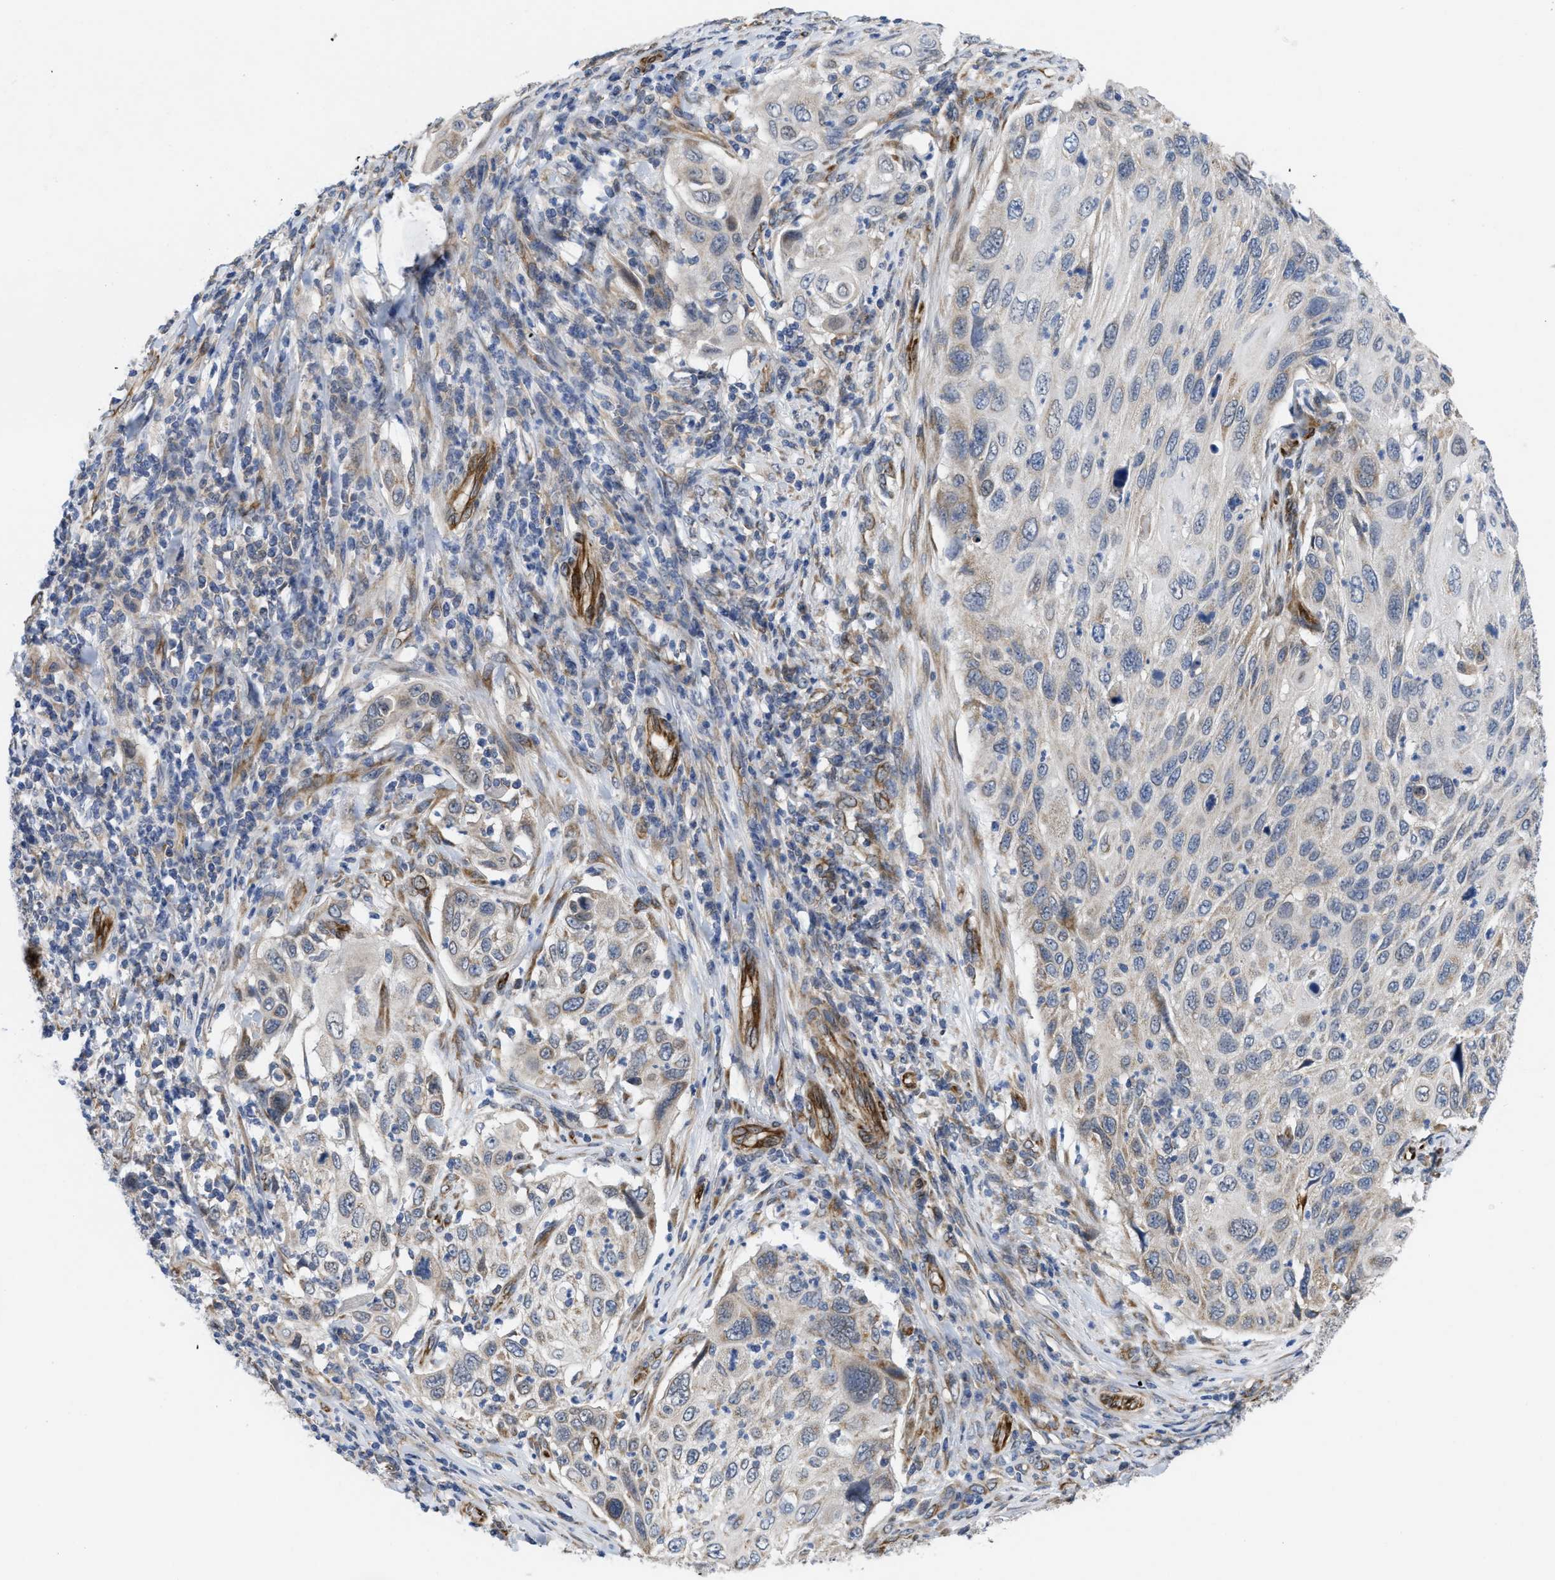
{"staining": {"intensity": "weak", "quantity": "<25%", "location": "cytoplasmic/membranous"}, "tissue": "cervical cancer", "cell_type": "Tumor cells", "image_type": "cancer", "snomed": [{"axis": "morphology", "description": "Squamous cell carcinoma, NOS"}, {"axis": "topography", "description": "Cervix"}], "caption": "Immunohistochemistry (IHC) image of cervical squamous cell carcinoma stained for a protein (brown), which exhibits no positivity in tumor cells.", "gene": "EOGT", "patient": {"sex": "female", "age": 70}}